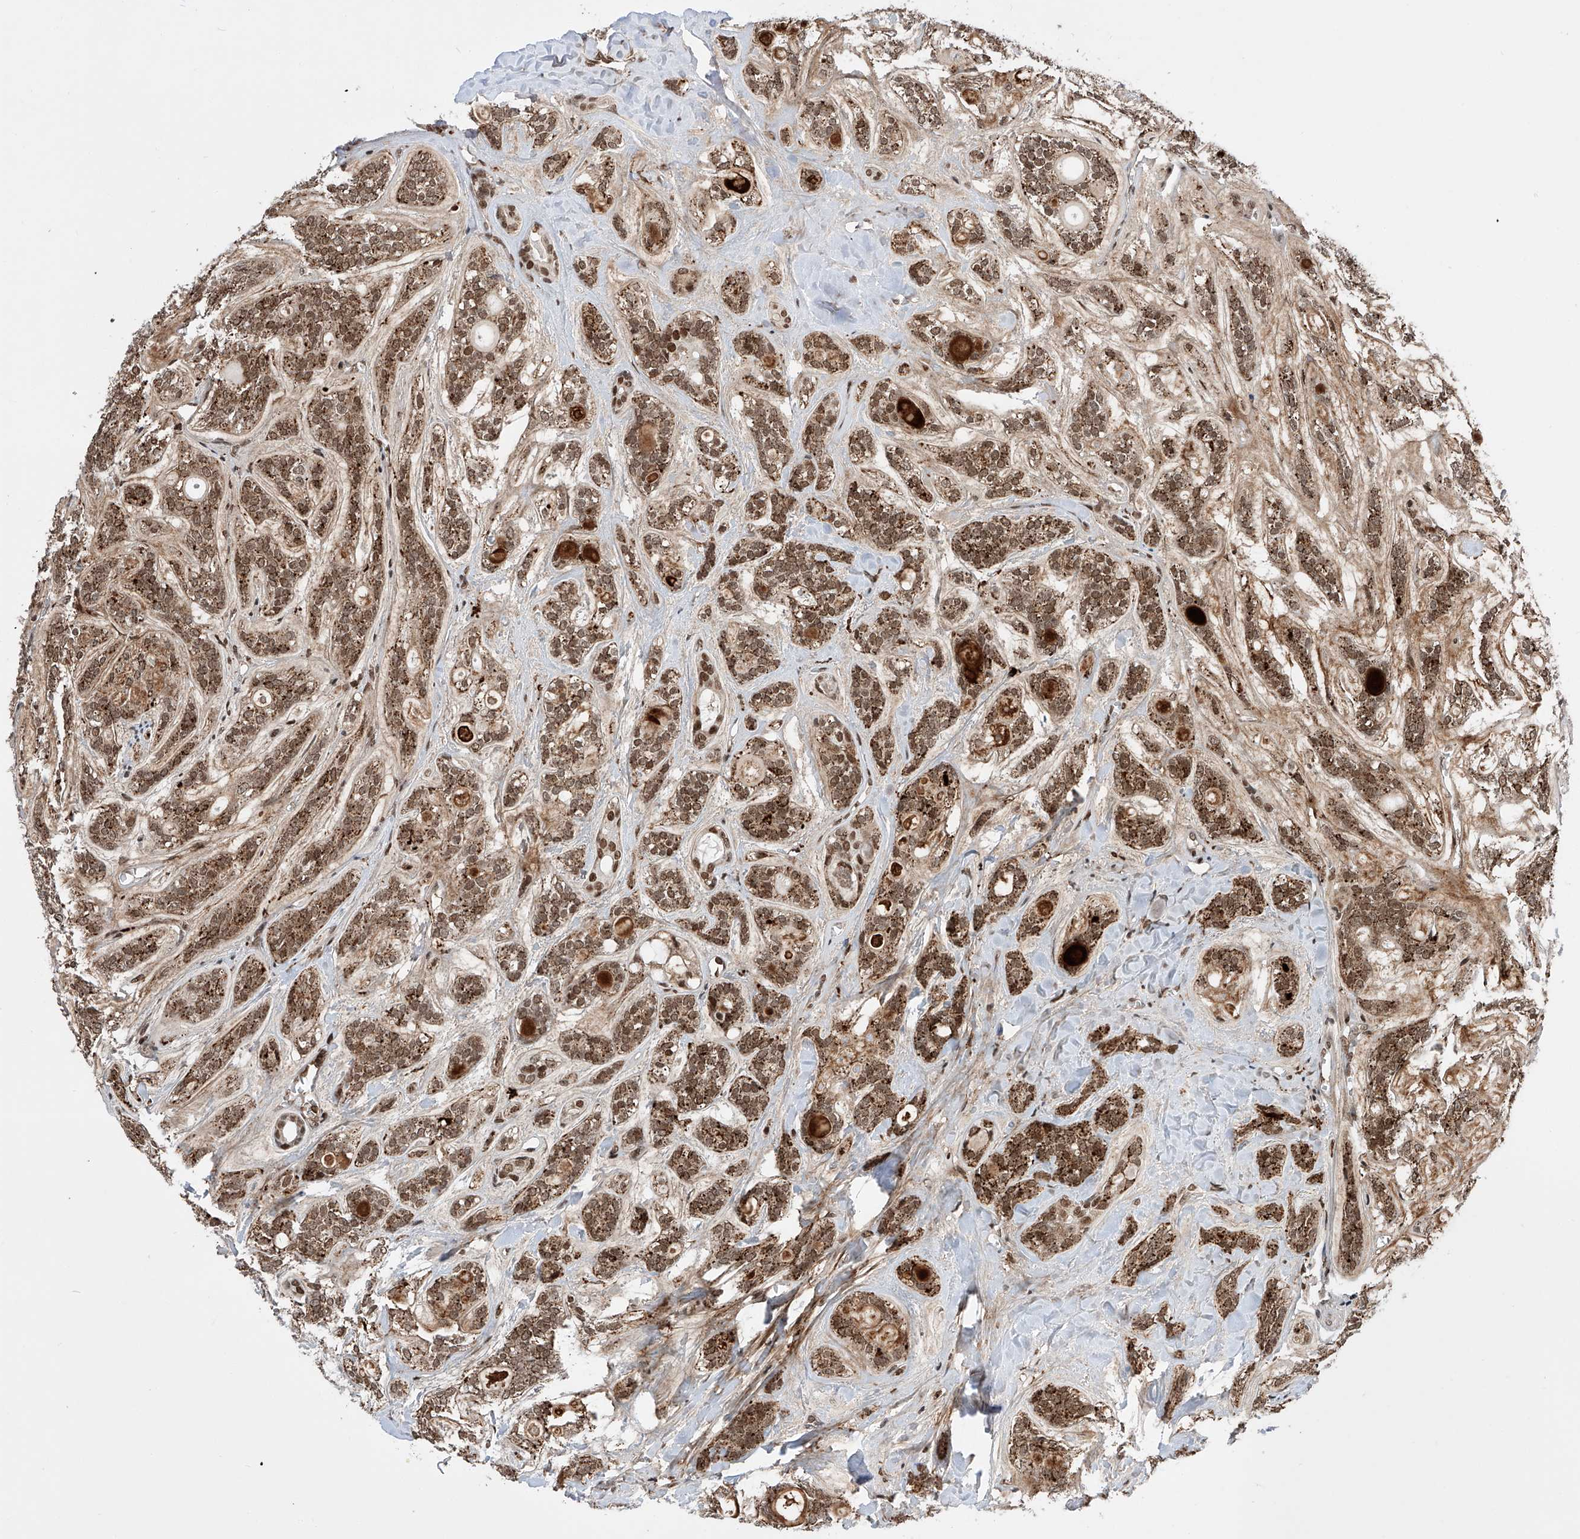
{"staining": {"intensity": "moderate", "quantity": ">75%", "location": "cytoplasmic/membranous,nuclear"}, "tissue": "head and neck cancer", "cell_type": "Tumor cells", "image_type": "cancer", "snomed": [{"axis": "morphology", "description": "Adenocarcinoma, NOS"}, {"axis": "topography", "description": "Head-Neck"}], "caption": "The micrograph displays staining of head and neck adenocarcinoma, revealing moderate cytoplasmic/membranous and nuclear protein expression (brown color) within tumor cells.", "gene": "ZNF280D", "patient": {"sex": "male", "age": 66}}